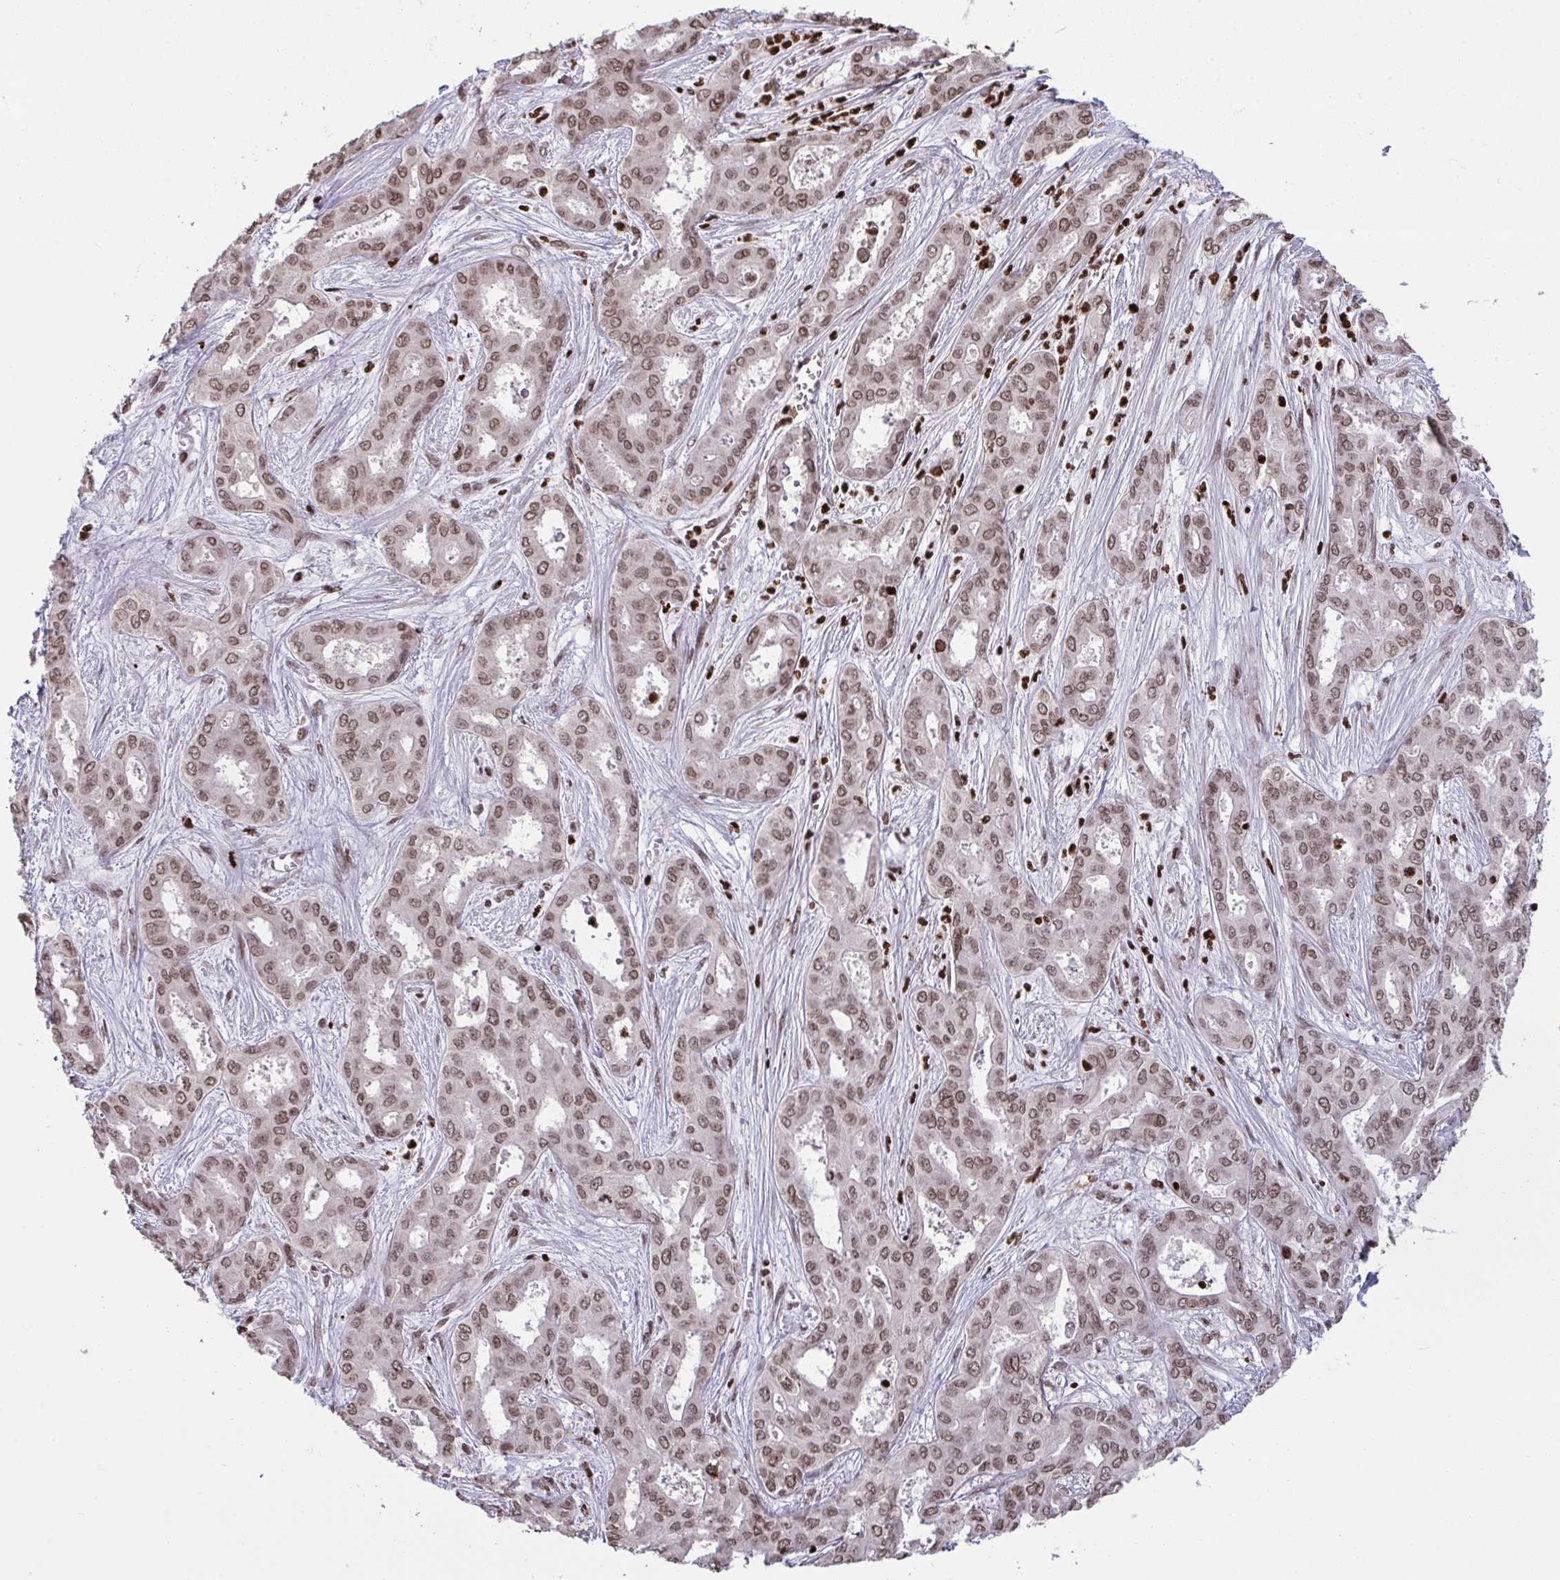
{"staining": {"intensity": "moderate", "quantity": ">75%", "location": "nuclear"}, "tissue": "liver cancer", "cell_type": "Tumor cells", "image_type": "cancer", "snomed": [{"axis": "morphology", "description": "Cholangiocarcinoma"}, {"axis": "topography", "description": "Liver"}], "caption": "Immunohistochemistry (IHC) of liver cholangiocarcinoma displays medium levels of moderate nuclear positivity in about >75% of tumor cells.", "gene": "NIP7", "patient": {"sex": "female", "age": 64}}